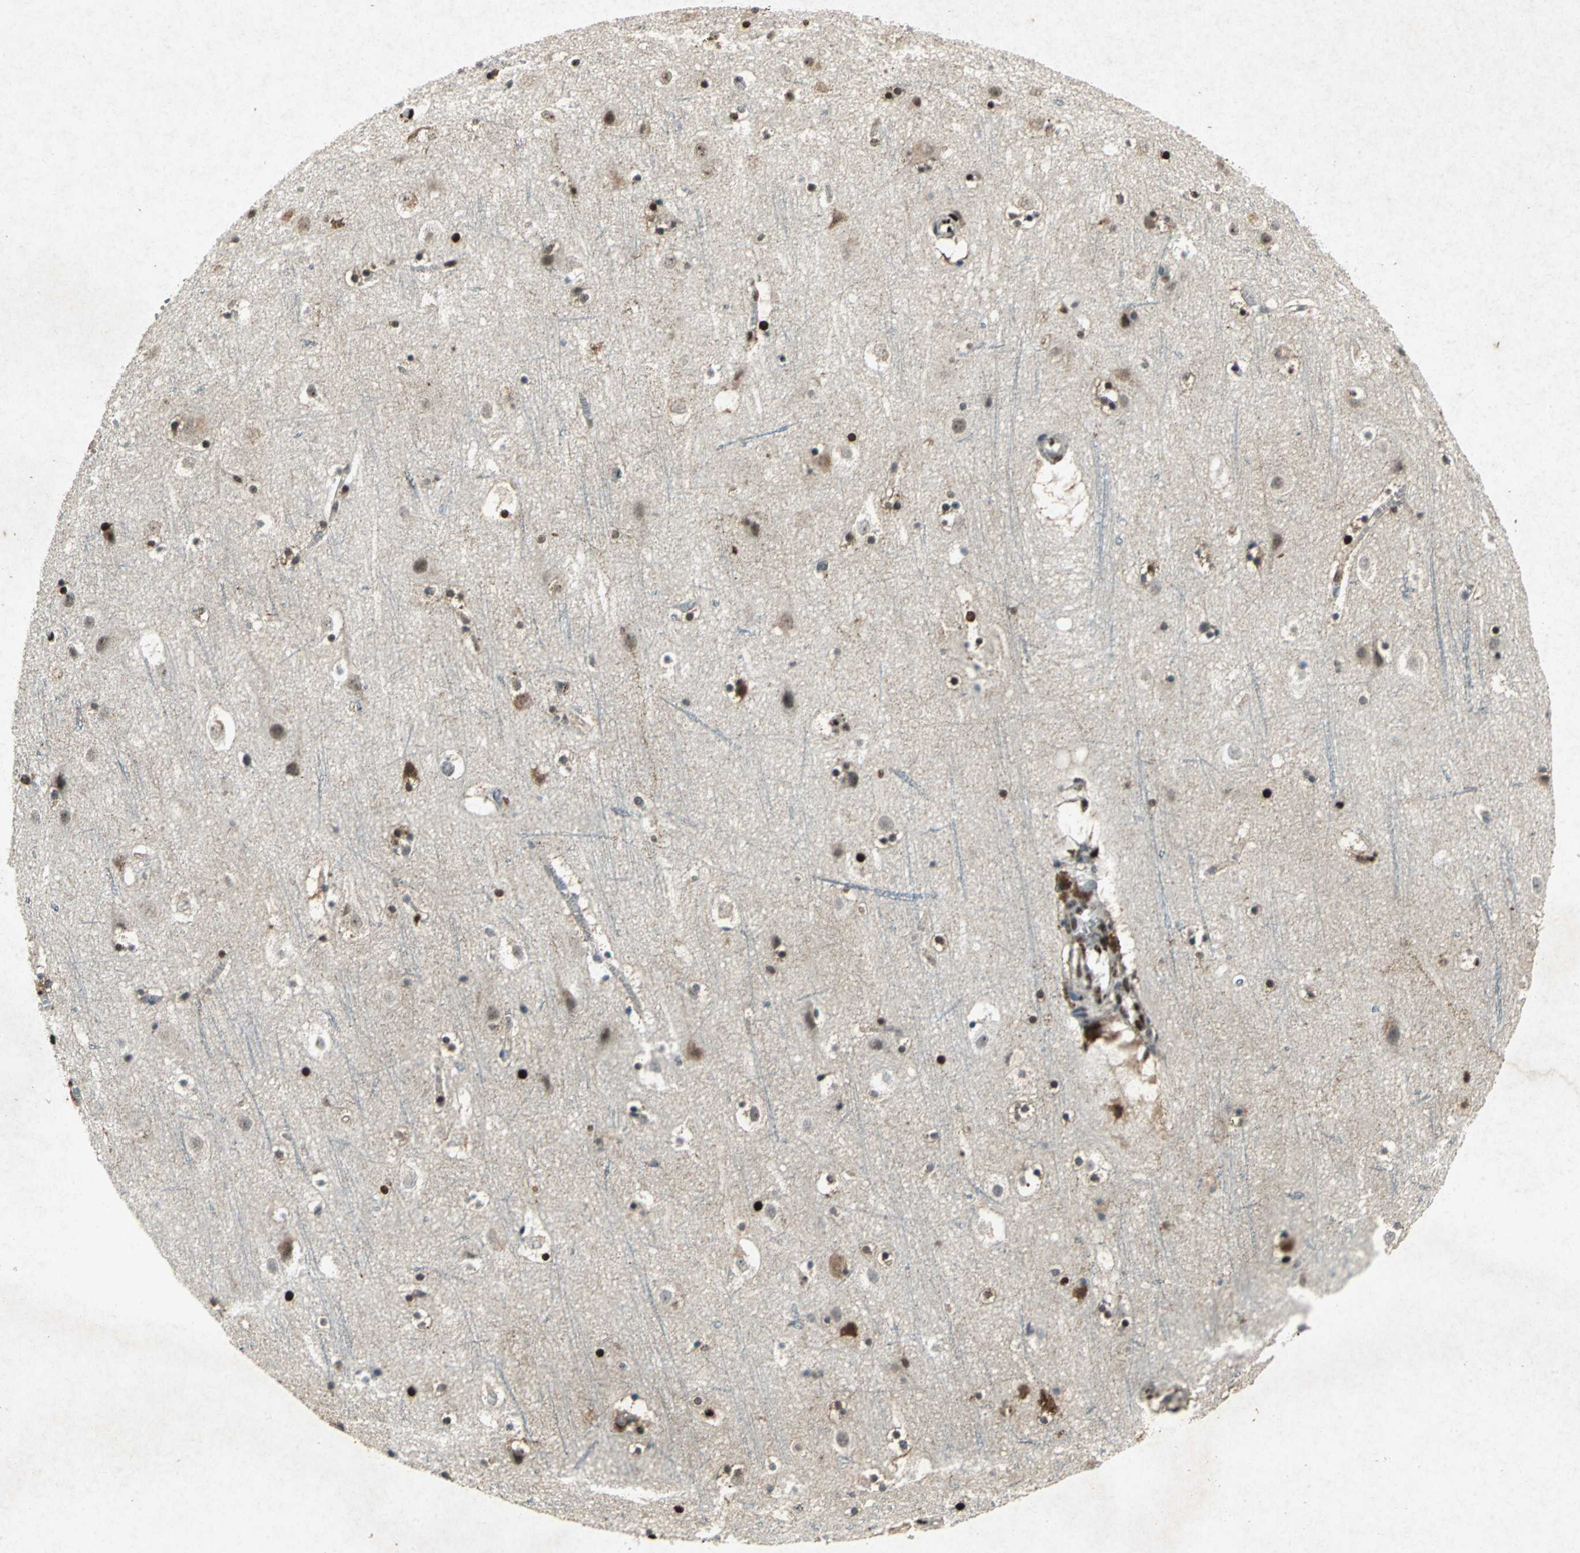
{"staining": {"intensity": "moderate", "quantity": ">75%", "location": "nuclear"}, "tissue": "cerebral cortex", "cell_type": "Endothelial cells", "image_type": "normal", "snomed": [{"axis": "morphology", "description": "Normal tissue, NOS"}, {"axis": "topography", "description": "Cerebral cortex"}], "caption": "An image of human cerebral cortex stained for a protein demonstrates moderate nuclear brown staining in endothelial cells. The staining was performed using DAB (3,3'-diaminobenzidine) to visualize the protein expression in brown, while the nuclei were stained in blue with hematoxylin (Magnification: 20x).", "gene": "ANP32A", "patient": {"sex": "male", "age": 45}}